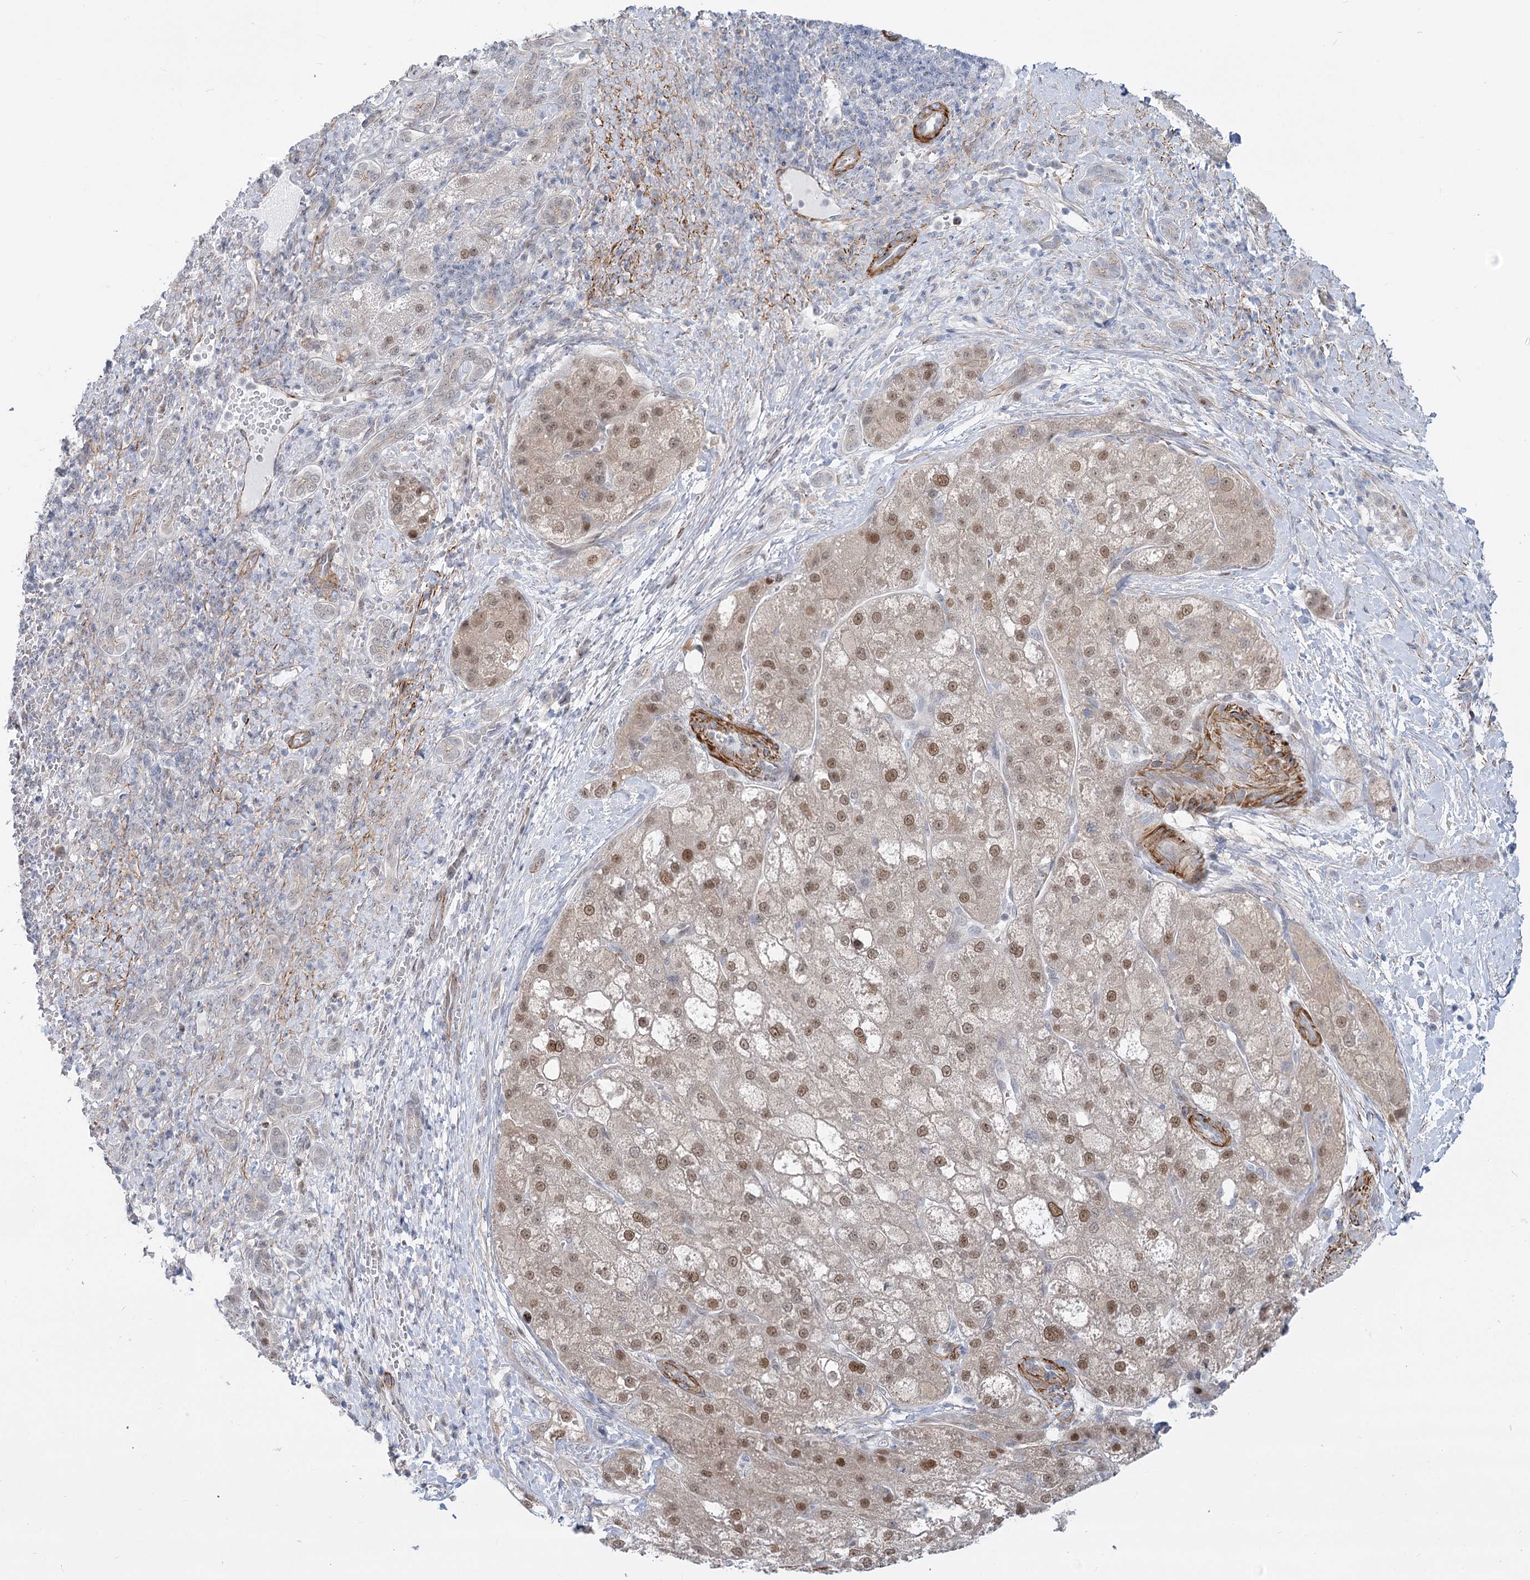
{"staining": {"intensity": "moderate", "quantity": ">75%", "location": "nuclear"}, "tissue": "liver cancer", "cell_type": "Tumor cells", "image_type": "cancer", "snomed": [{"axis": "morphology", "description": "Normal tissue, NOS"}, {"axis": "morphology", "description": "Carcinoma, Hepatocellular, NOS"}, {"axis": "topography", "description": "Liver"}], "caption": "Immunohistochemical staining of hepatocellular carcinoma (liver) displays medium levels of moderate nuclear protein staining in about >75% of tumor cells. Using DAB (brown) and hematoxylin (blue) stains, captured at high magnification using brightfield microscopy.", "gene": "ARSI", "patient": {"sex": "male", "age": 57}}